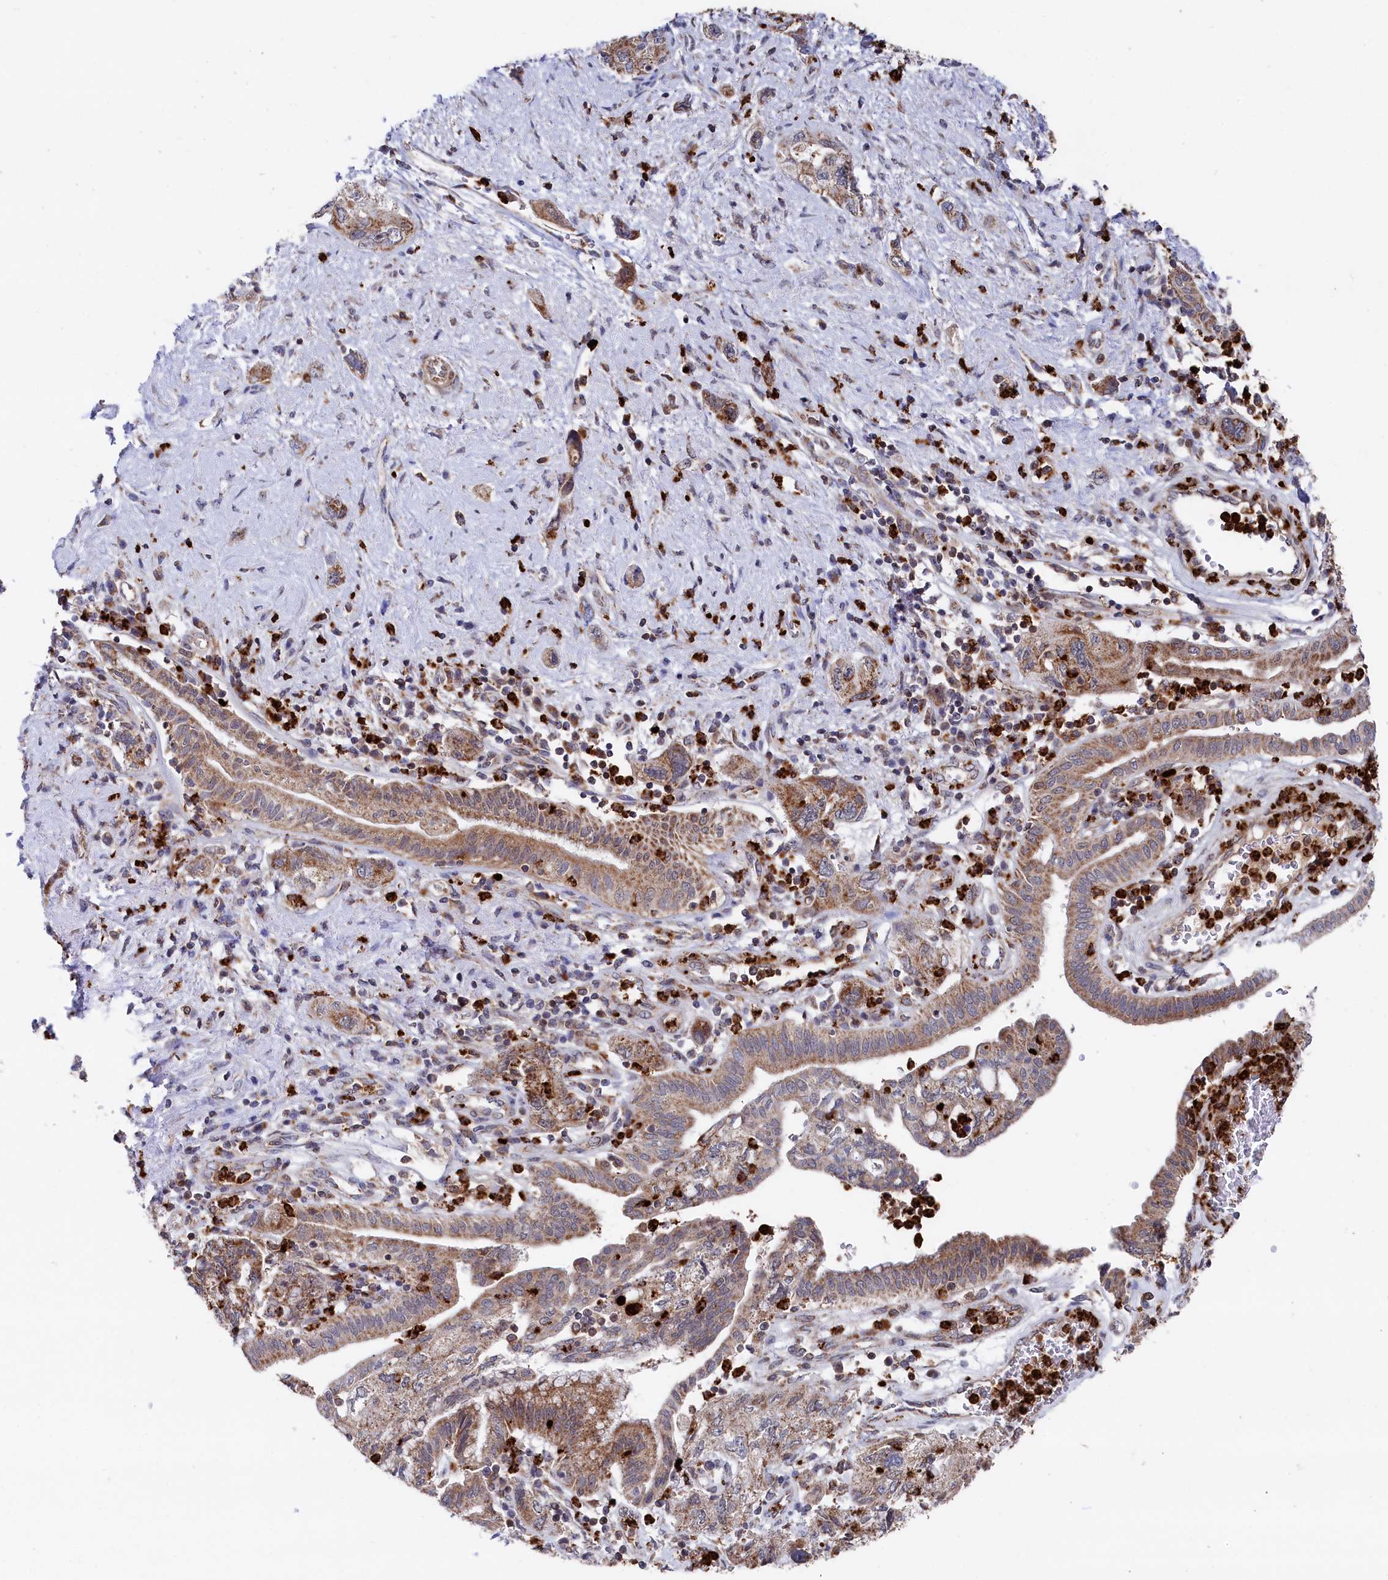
{"staining": {"intensity": "moderate", "quantity": ">75%", "location": "cytoplasmic/membranous"}, "tissue": "pancreatic cancer", "cell_type": "Tumor cells", "image_type": "cancer", "snomed": [{"axis": "morphology", "description": "Adenocarcinoma, NOS"}, {"axis": "topography", "description": "Pancreas"}], "caption": "Immunohistochemical staining of human pancreatic adenocarcinoma reveals medium levels of moderate cytoplasmic/membranous protein expression in about >75% of tumor cells.", "gene": "CHCHD1", "patient": {"sex": "female", "age": 73}}